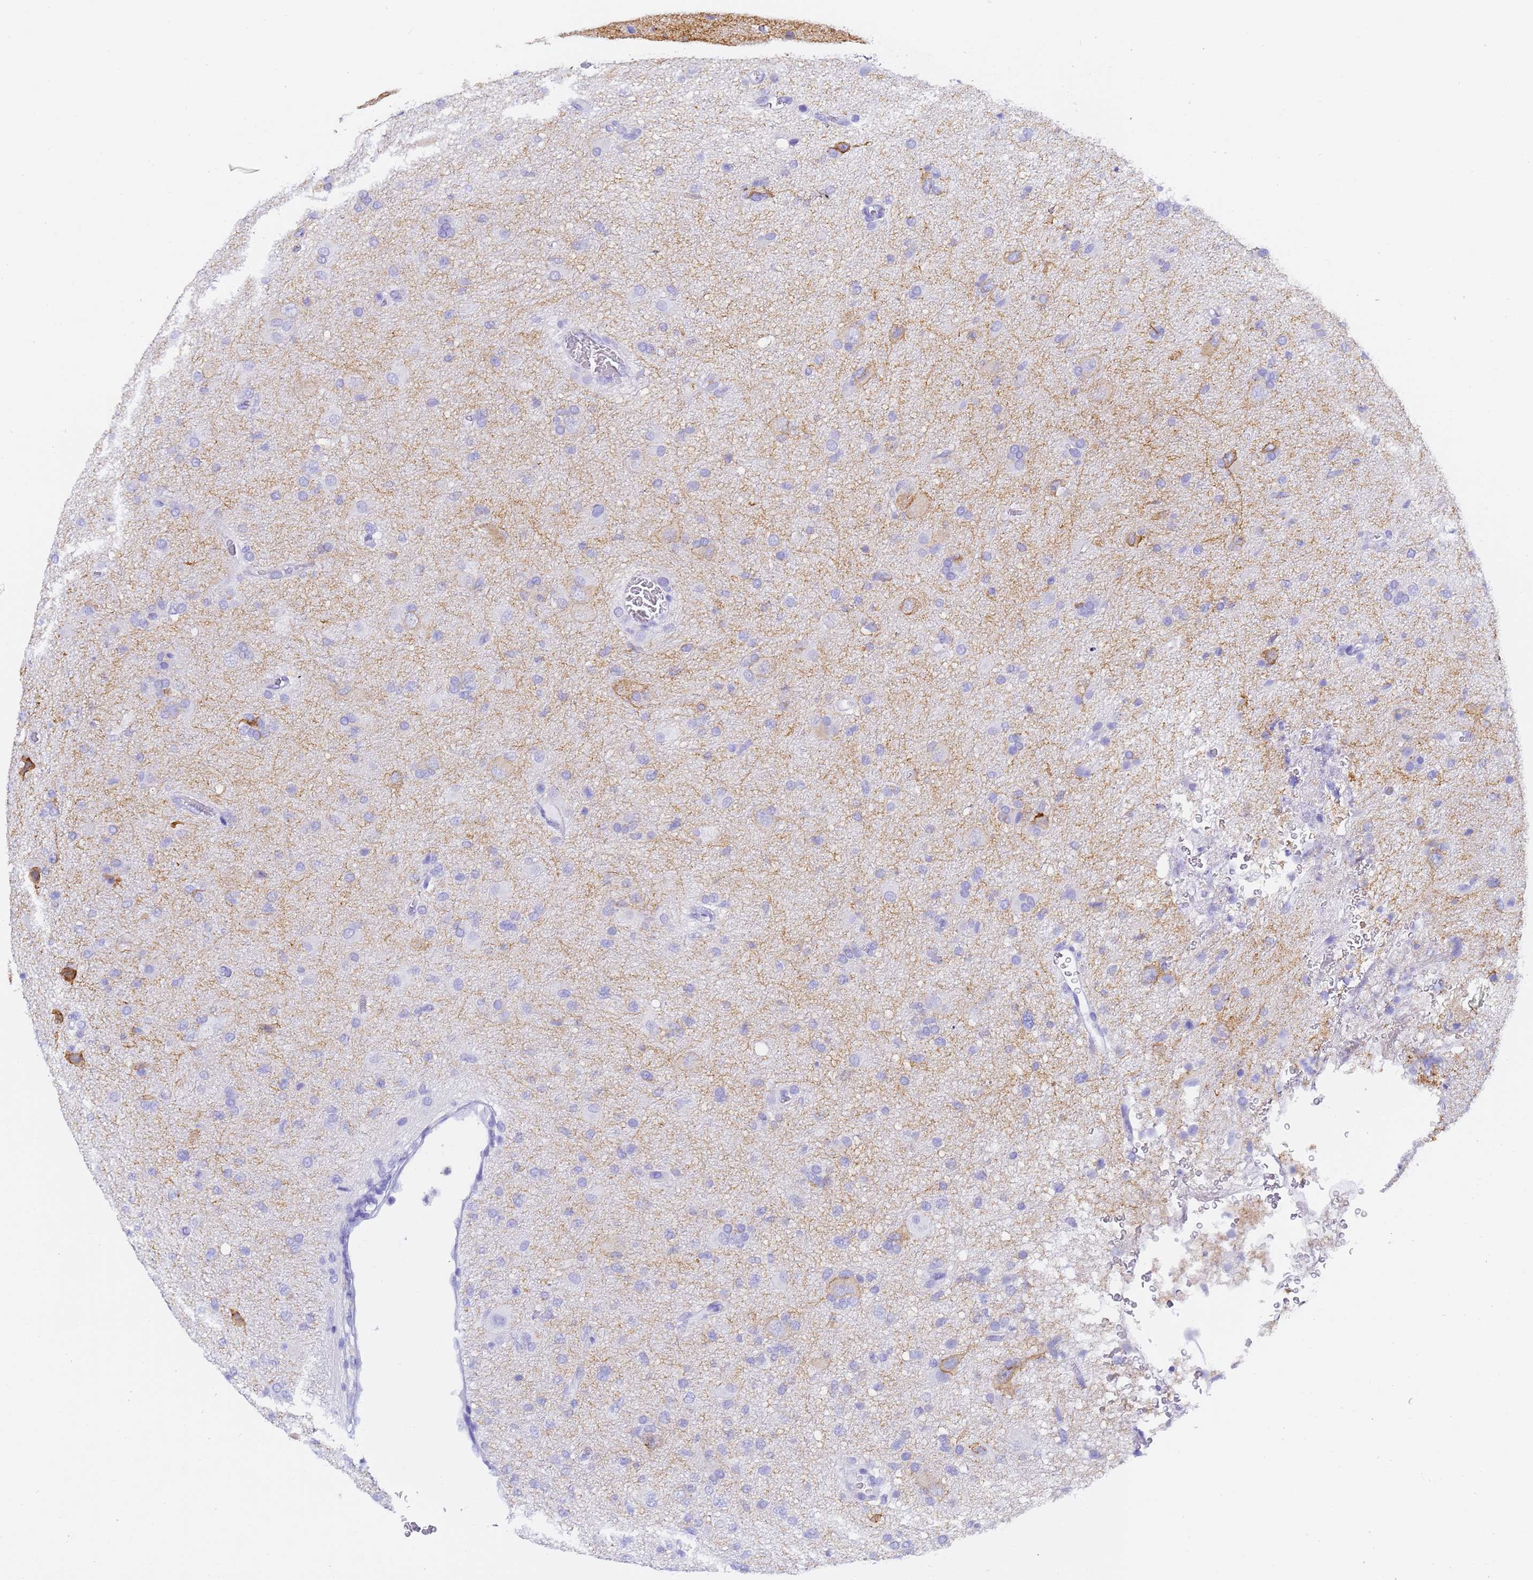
{"staining": {"intensity": "negative", "quantity": "none", "location": "none"}, "tissue": "glioma", "cell_type": "Tumor cells", "image_type": "cancer", "snomed": [{"axis": "morphology", "description": "Glioma, malignant, High grade"}, {"axis": "topography", "description": "Brain"}], "caption": "Tumor cells show no significant positivity in high-grade glioma (malignant).", "gene": "GABRA1", "patient": {"sex": "female", "age": 57}}